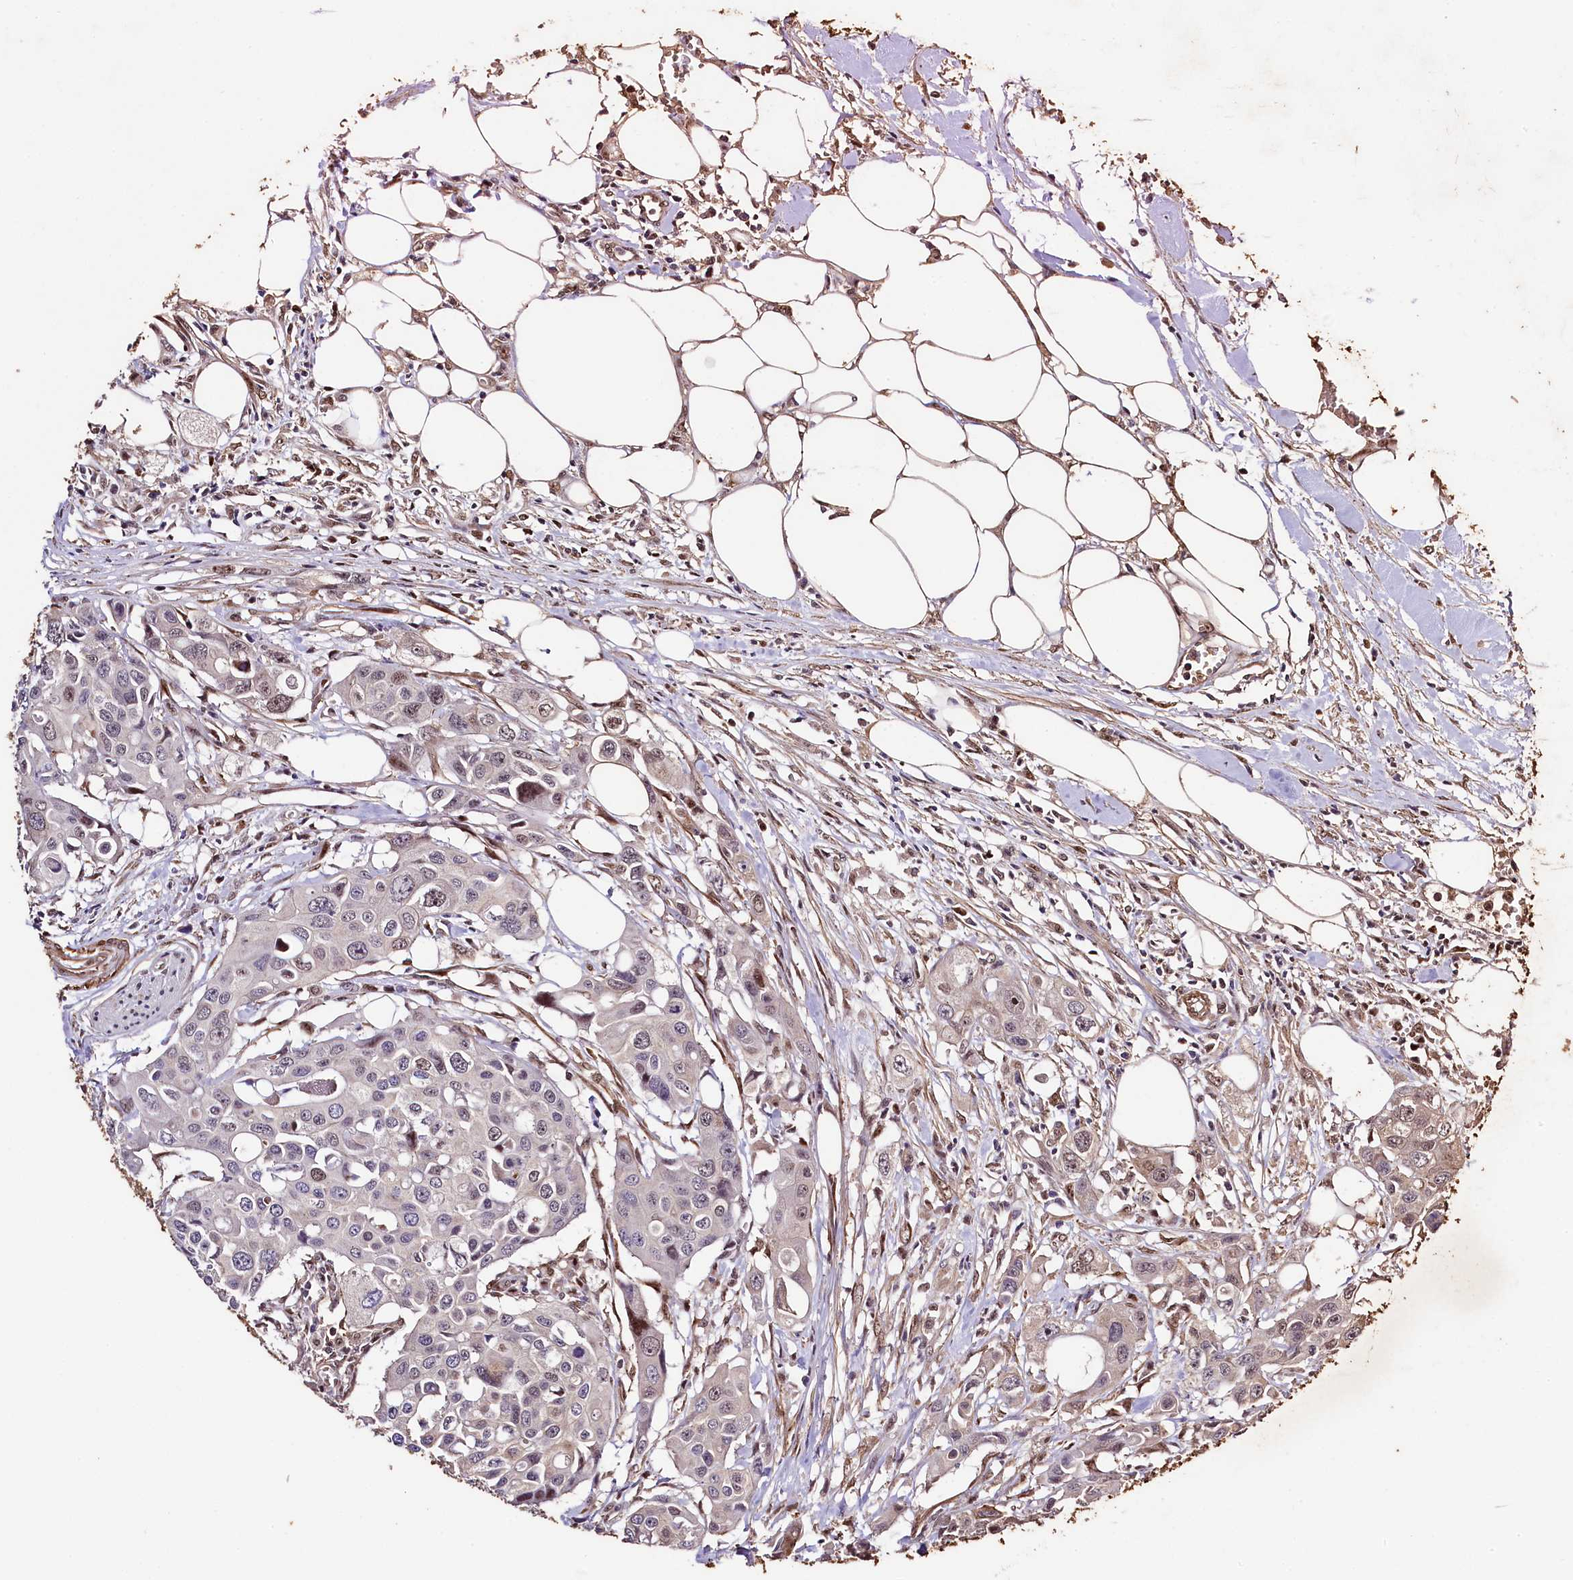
{"staining": {"intensity": "moderate", "quantity": "<25%", "location": "nuclear"}, "tissue": "colorectal cancer", "cell_type": "Tumor cells", "image_type": "cancer", "snomed": [{"axis": "morphology", "description": "Adenocarcinoma, NOS"}, {"axis": "topography", "description": "Colon"}], "caption": "DAB immunohistochemical staining of adenocarcinoma (colorectal) exhibits moderate nuclear protein positivity in about <25% of tumor cells.", "gene": "SAMD10", "patient": {"sex": "male", "age": 77}}